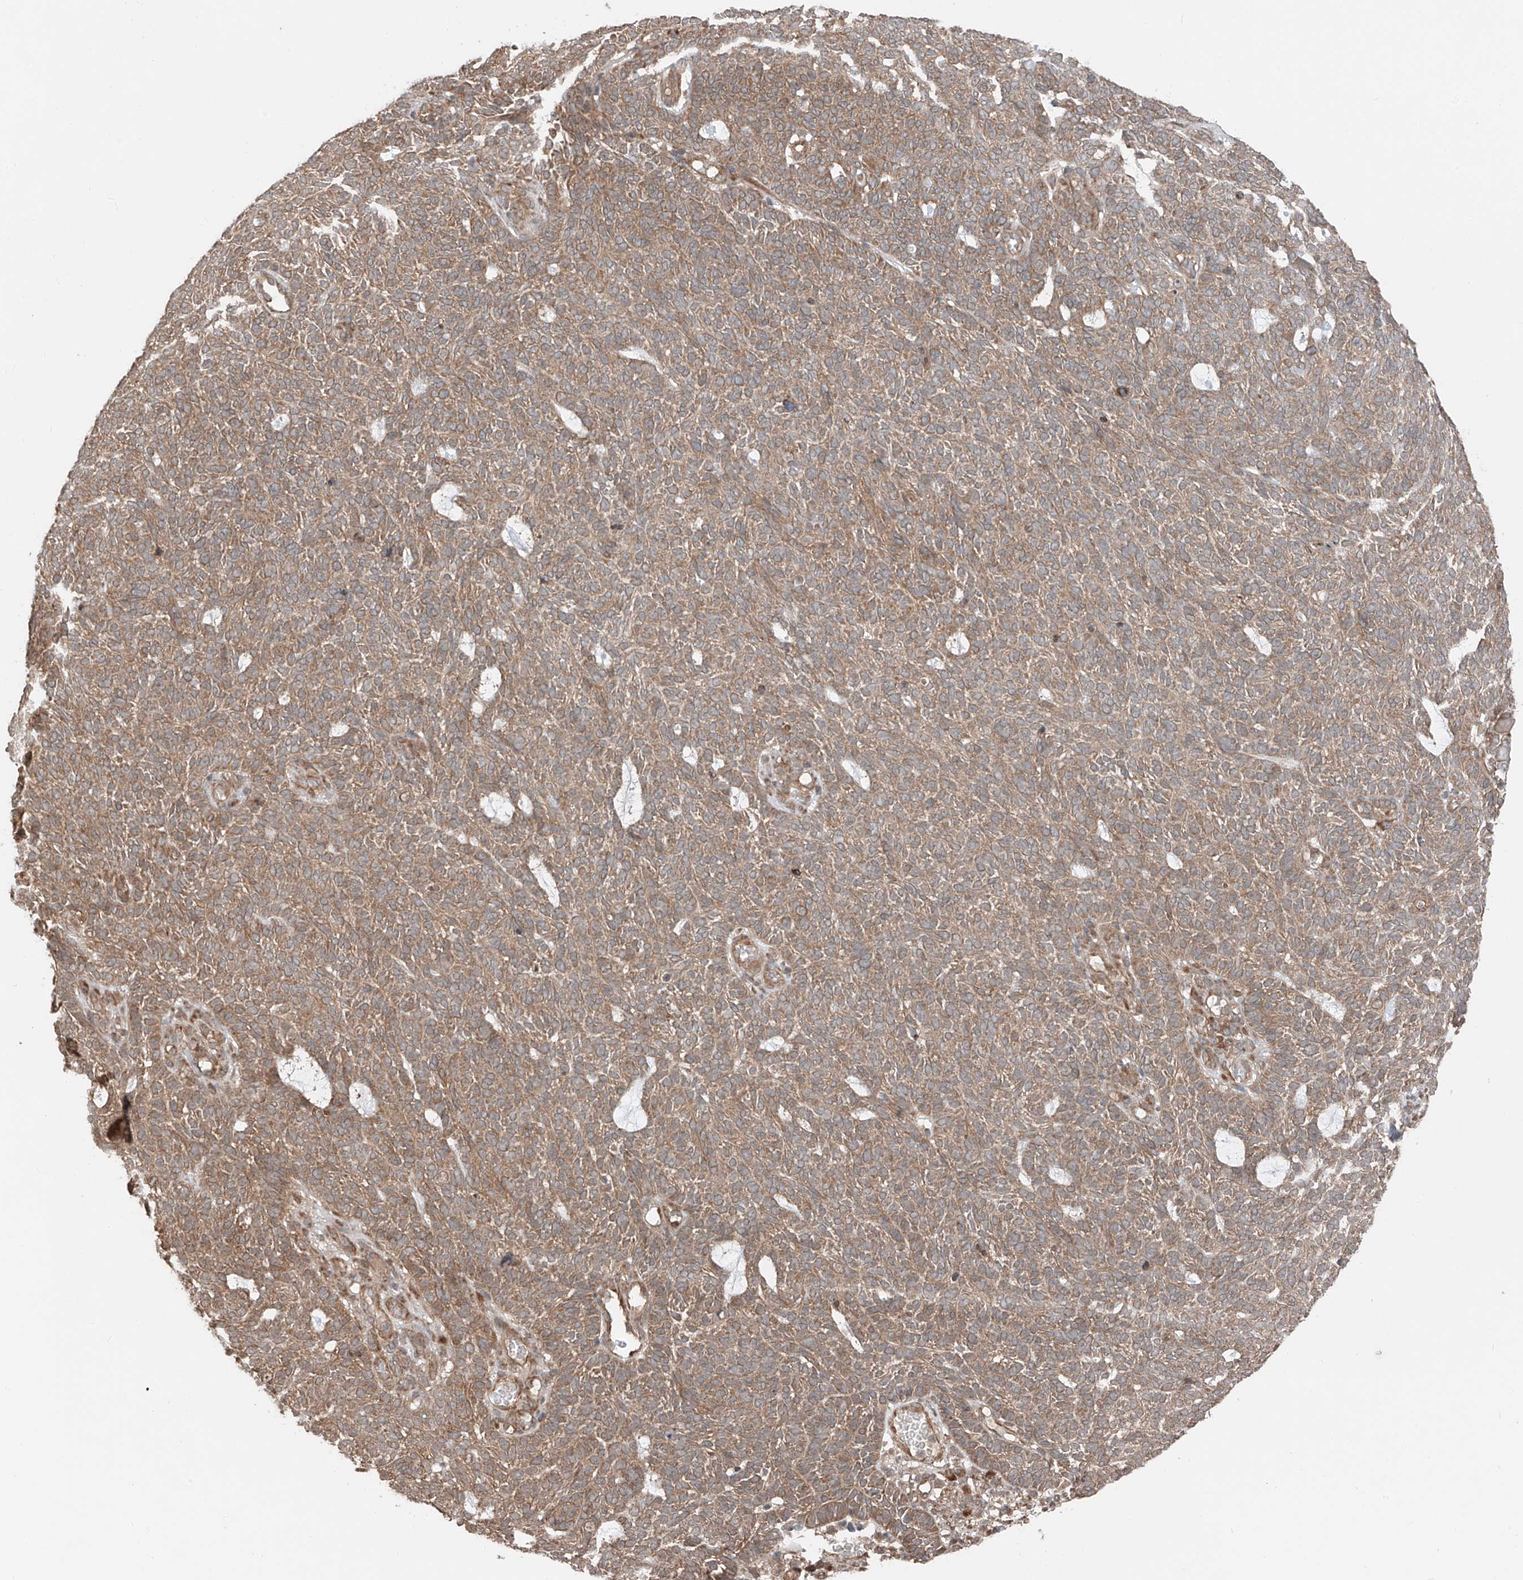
{"staining": {"intensity": "moderate", "quantity": ">75%", "location": "cytoplasmic/membranous"}, "tissue": "skin cancer", "cell_type": "Tumor cells", "image_type": "cancer", "snomed": [{"axis": "morphology", "description": "Squamous cell carcinoma, NOS"}, {"axis": "topography", "description": "Skin"}], "caption": "The immunohistochemical stain shows moderate cytoplasmic/membranous staining in tumor cells of skin squamous cell carcinoma tissue.", "gene": "CEP162", "patient": {"sex": "female", "age": 90}}